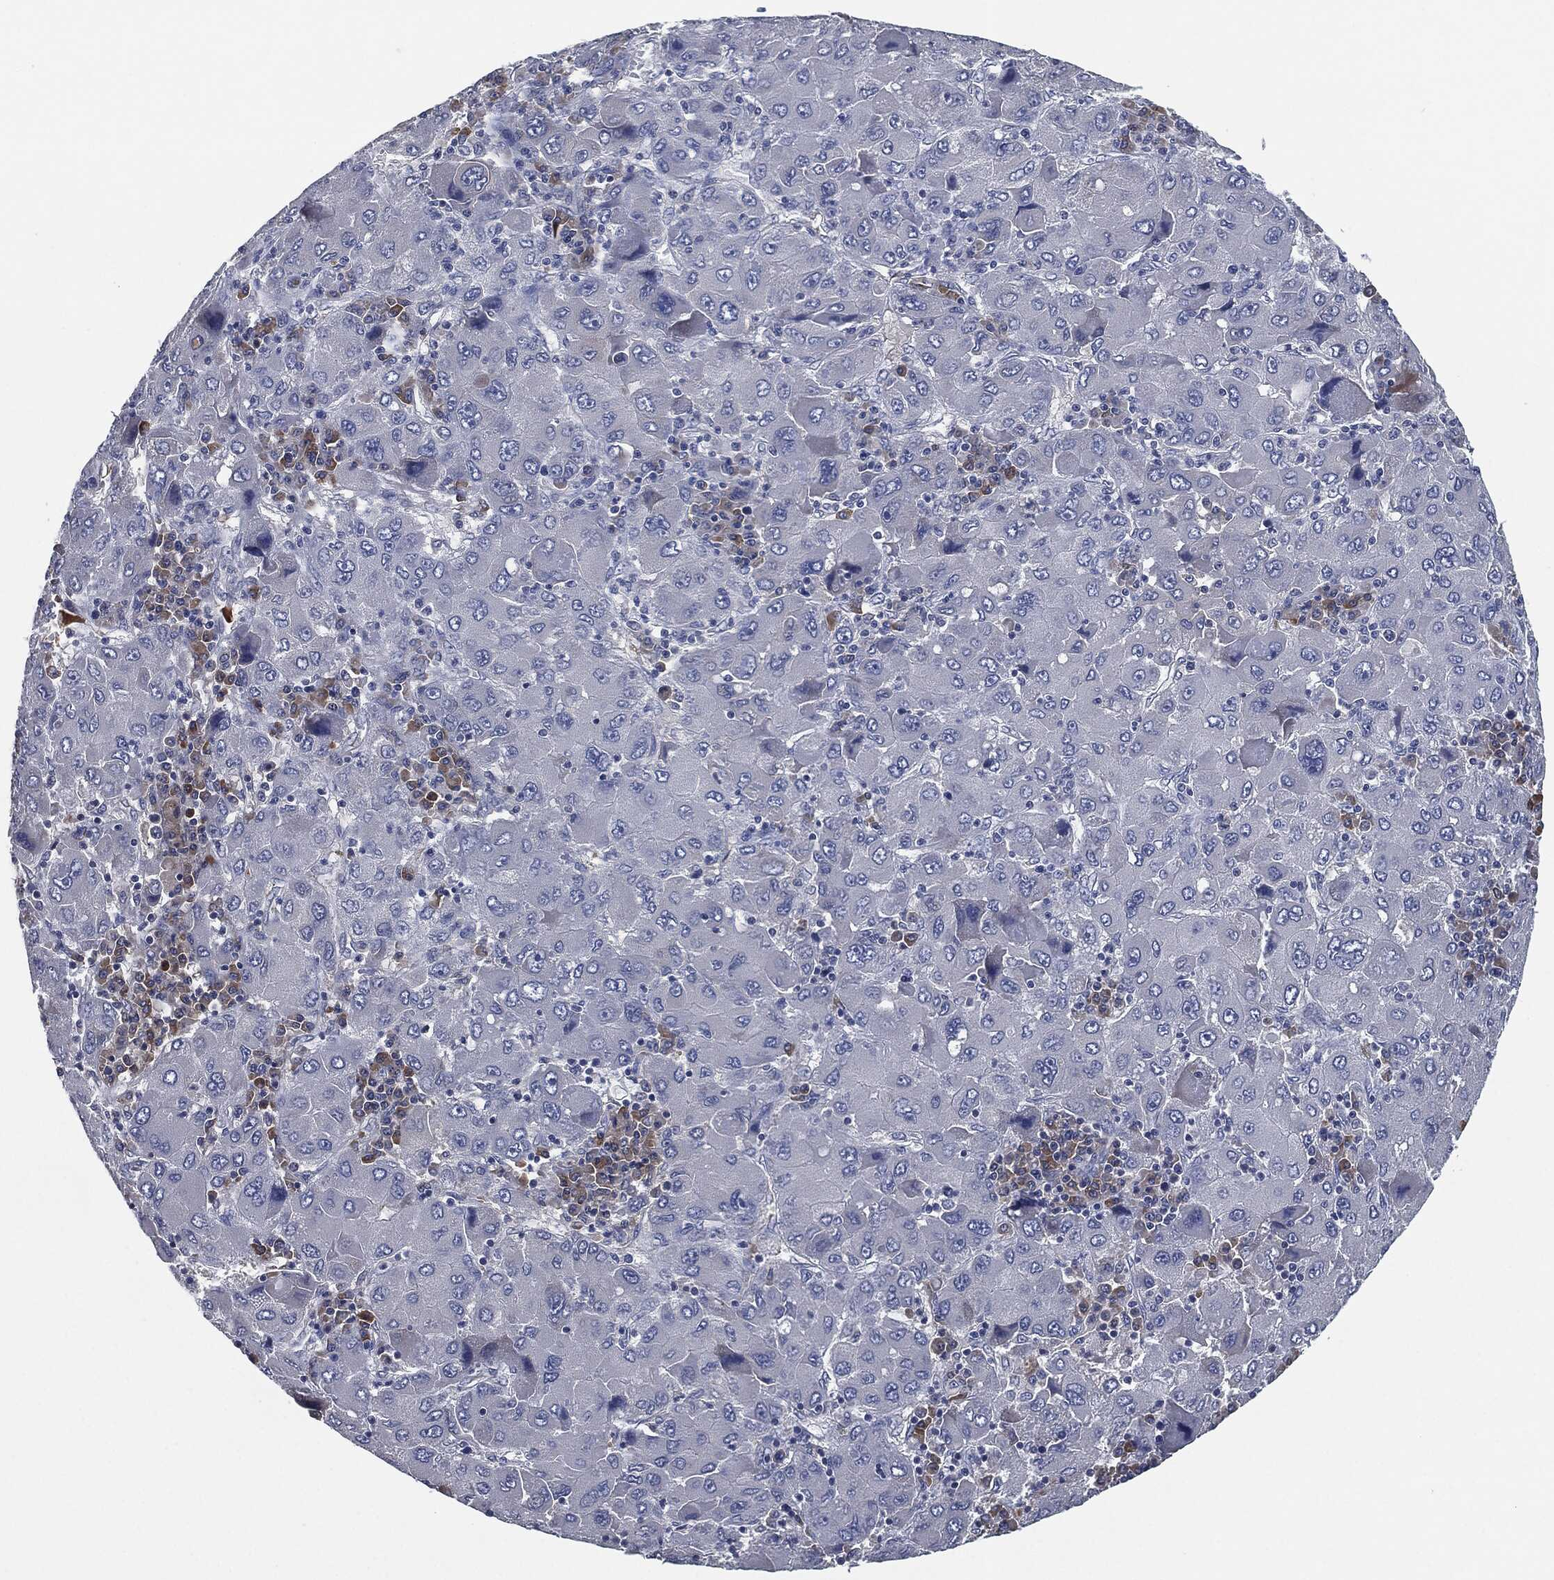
{"staining": {"intensity": "weak", "quantity": "<25%", "location": "cytoplasmic/membranous"}, "tissue": "liver cancer", "cell_type": "Tumor cells", "image_type": "cancer", "snomed": [{"axis": "morphology", "description": "Carcinoma, Hepatocellular, NOS"}, {"axis": "topography", "description": "Liver"}], "caption": "Immunohistochemistry (IHC) photomicrograph of liver cancer stained for a protein (brown), which shows no expression in tumor cells. The staining was performed using DAB to visualize the protein expression in brown, while the nuclei were stained in blue with hematoxylin (Magnification: 20x).", "gene": "IL2RG", "patient": {"sex": "male", "age": 75}}